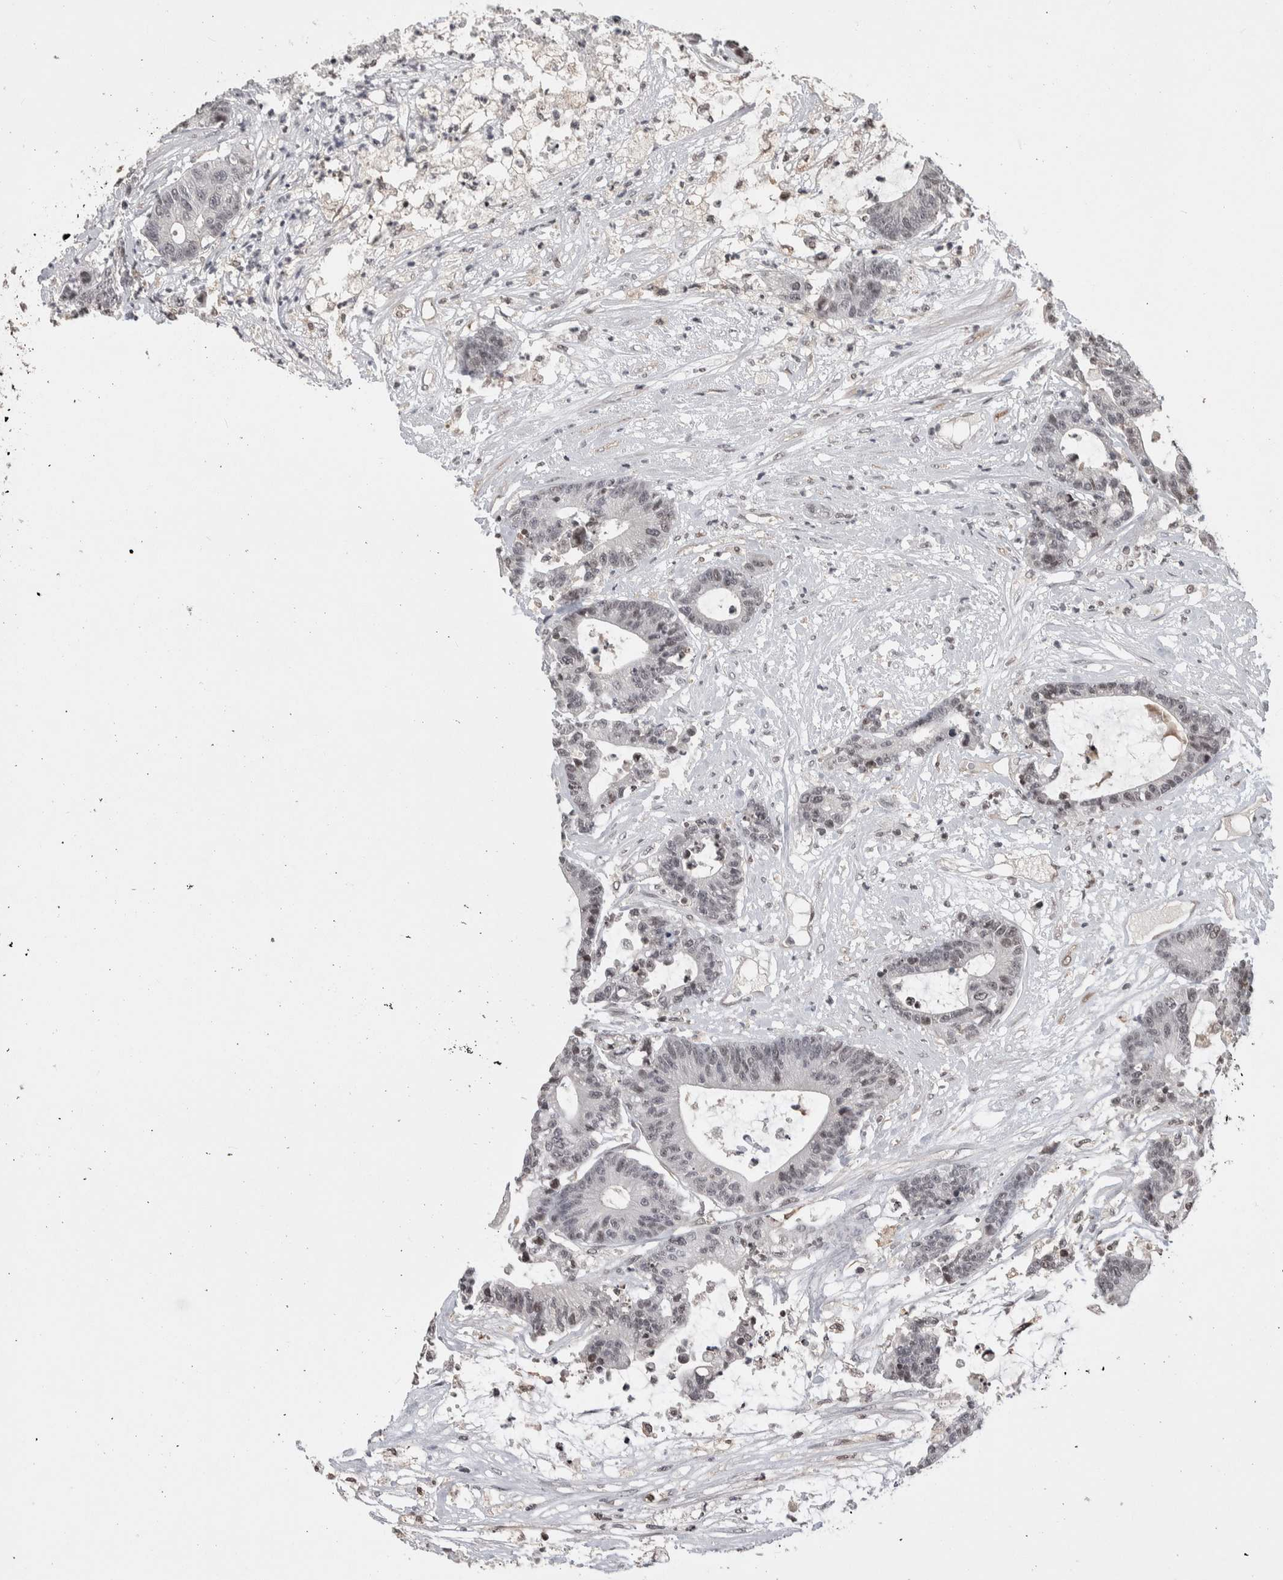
{"staining": {"intensity": "negative", "quantity": "none", "location": "none"}, "tissue": "colorectal cancer", "cell_type": "Tumor cells", "image_type": "cancer", "snomed": [{"axis": "morphology", "description": "Adenocarcinoma, NOS"}, {"axis": "topography", "description": "Colon"}], "caption": "The immunohistochemistry (IHC) micrograph has no significant staining in tumor cells of colorectal adenocarcinoma tissue.", "gene": "ZSCAN21", "patient": {"sex": "female", "age": 84}}